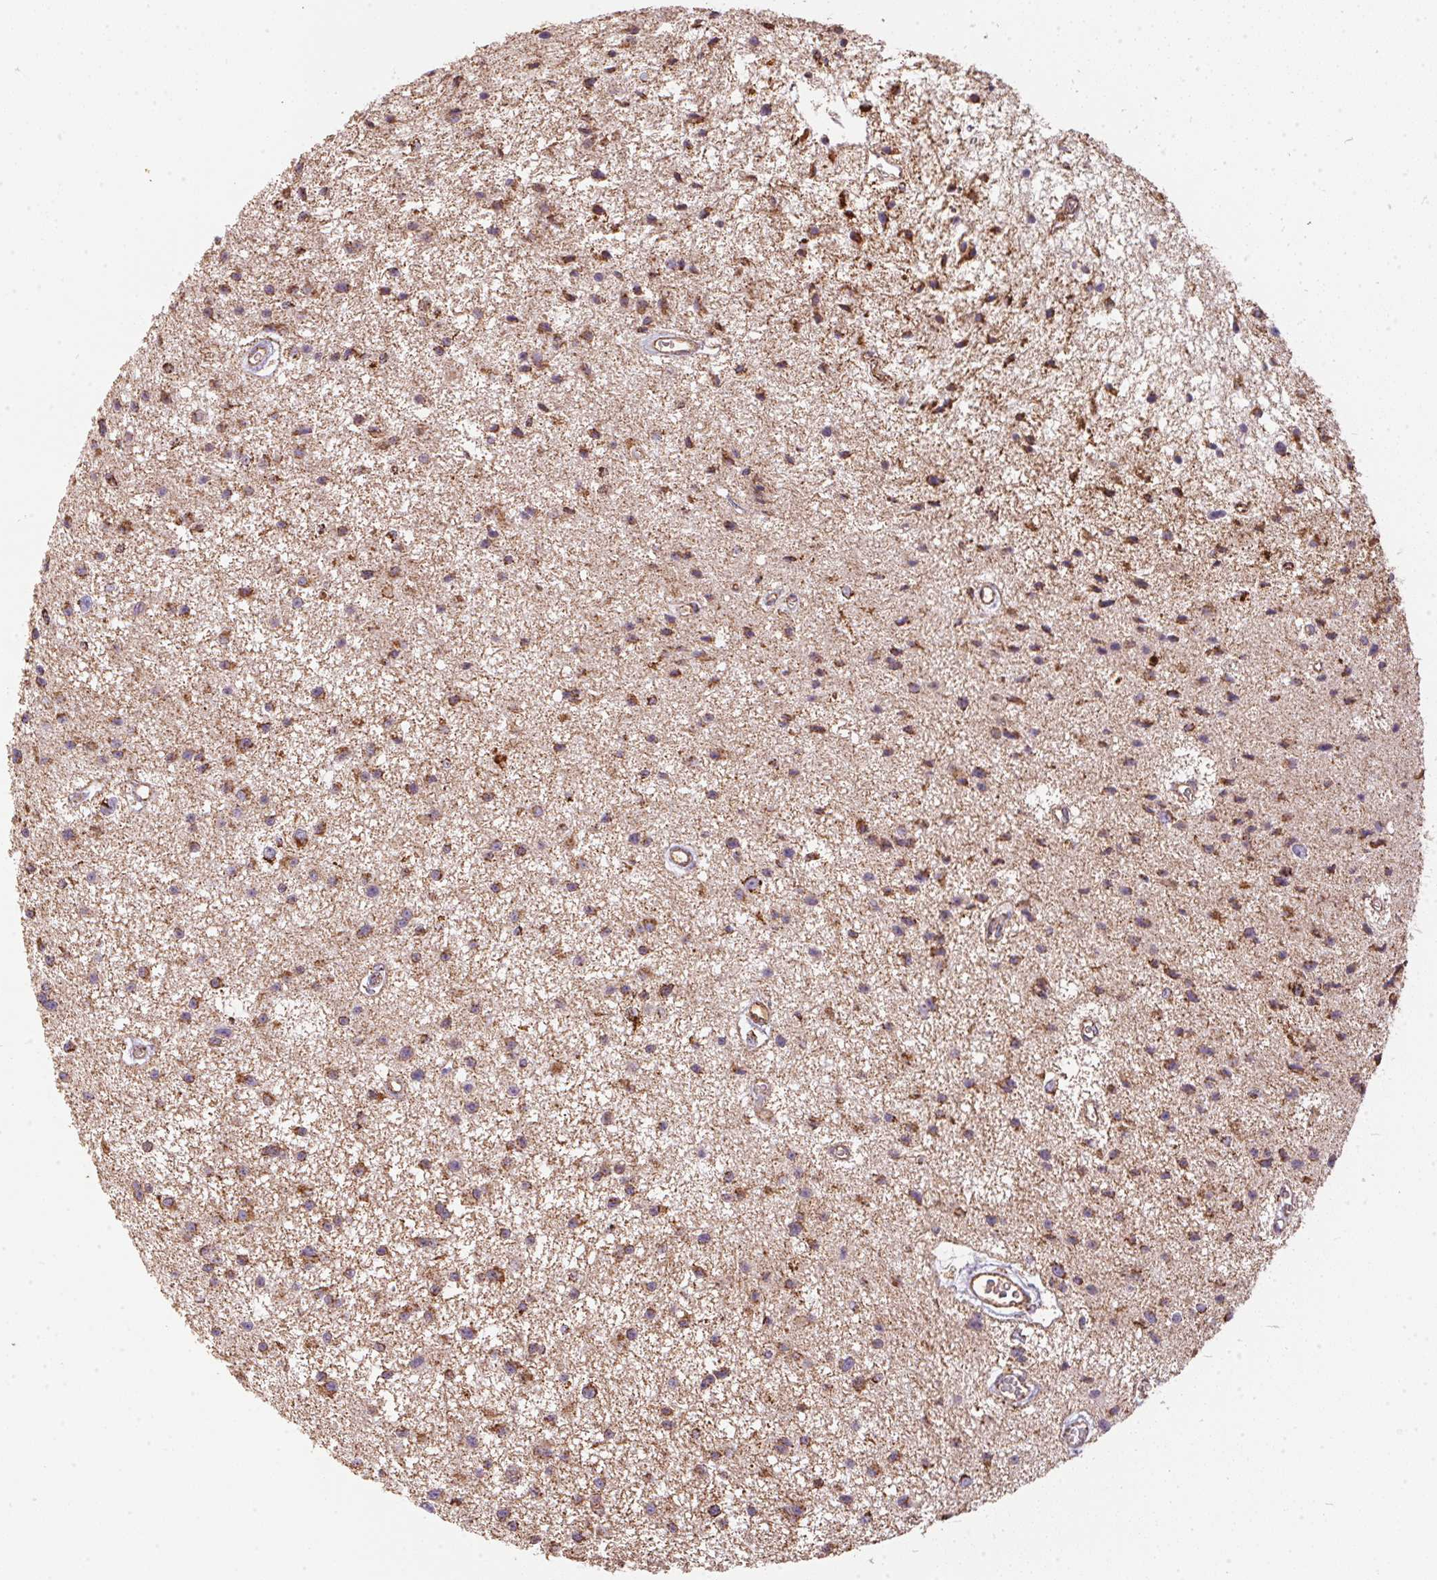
{"staining": {"intensity": "moderate", "quantity": ">75%", "location": "cytoplasmic/membranous"}, "tissue": "glioma", "cell_type": "Tumor cells", "image_type": "cancer", "snomed": [{"axis": "morphology", "description": "Glioma, malignant, Low grade"}, {"axis": "topography", "description": "Brain"}], "caption": "Malignant glioma (low-grade) stained with a protein marker shows moderate staining in tumor cells.", "gene": "NDUFS2", "patient": {"sex": "male", "age": 43}}